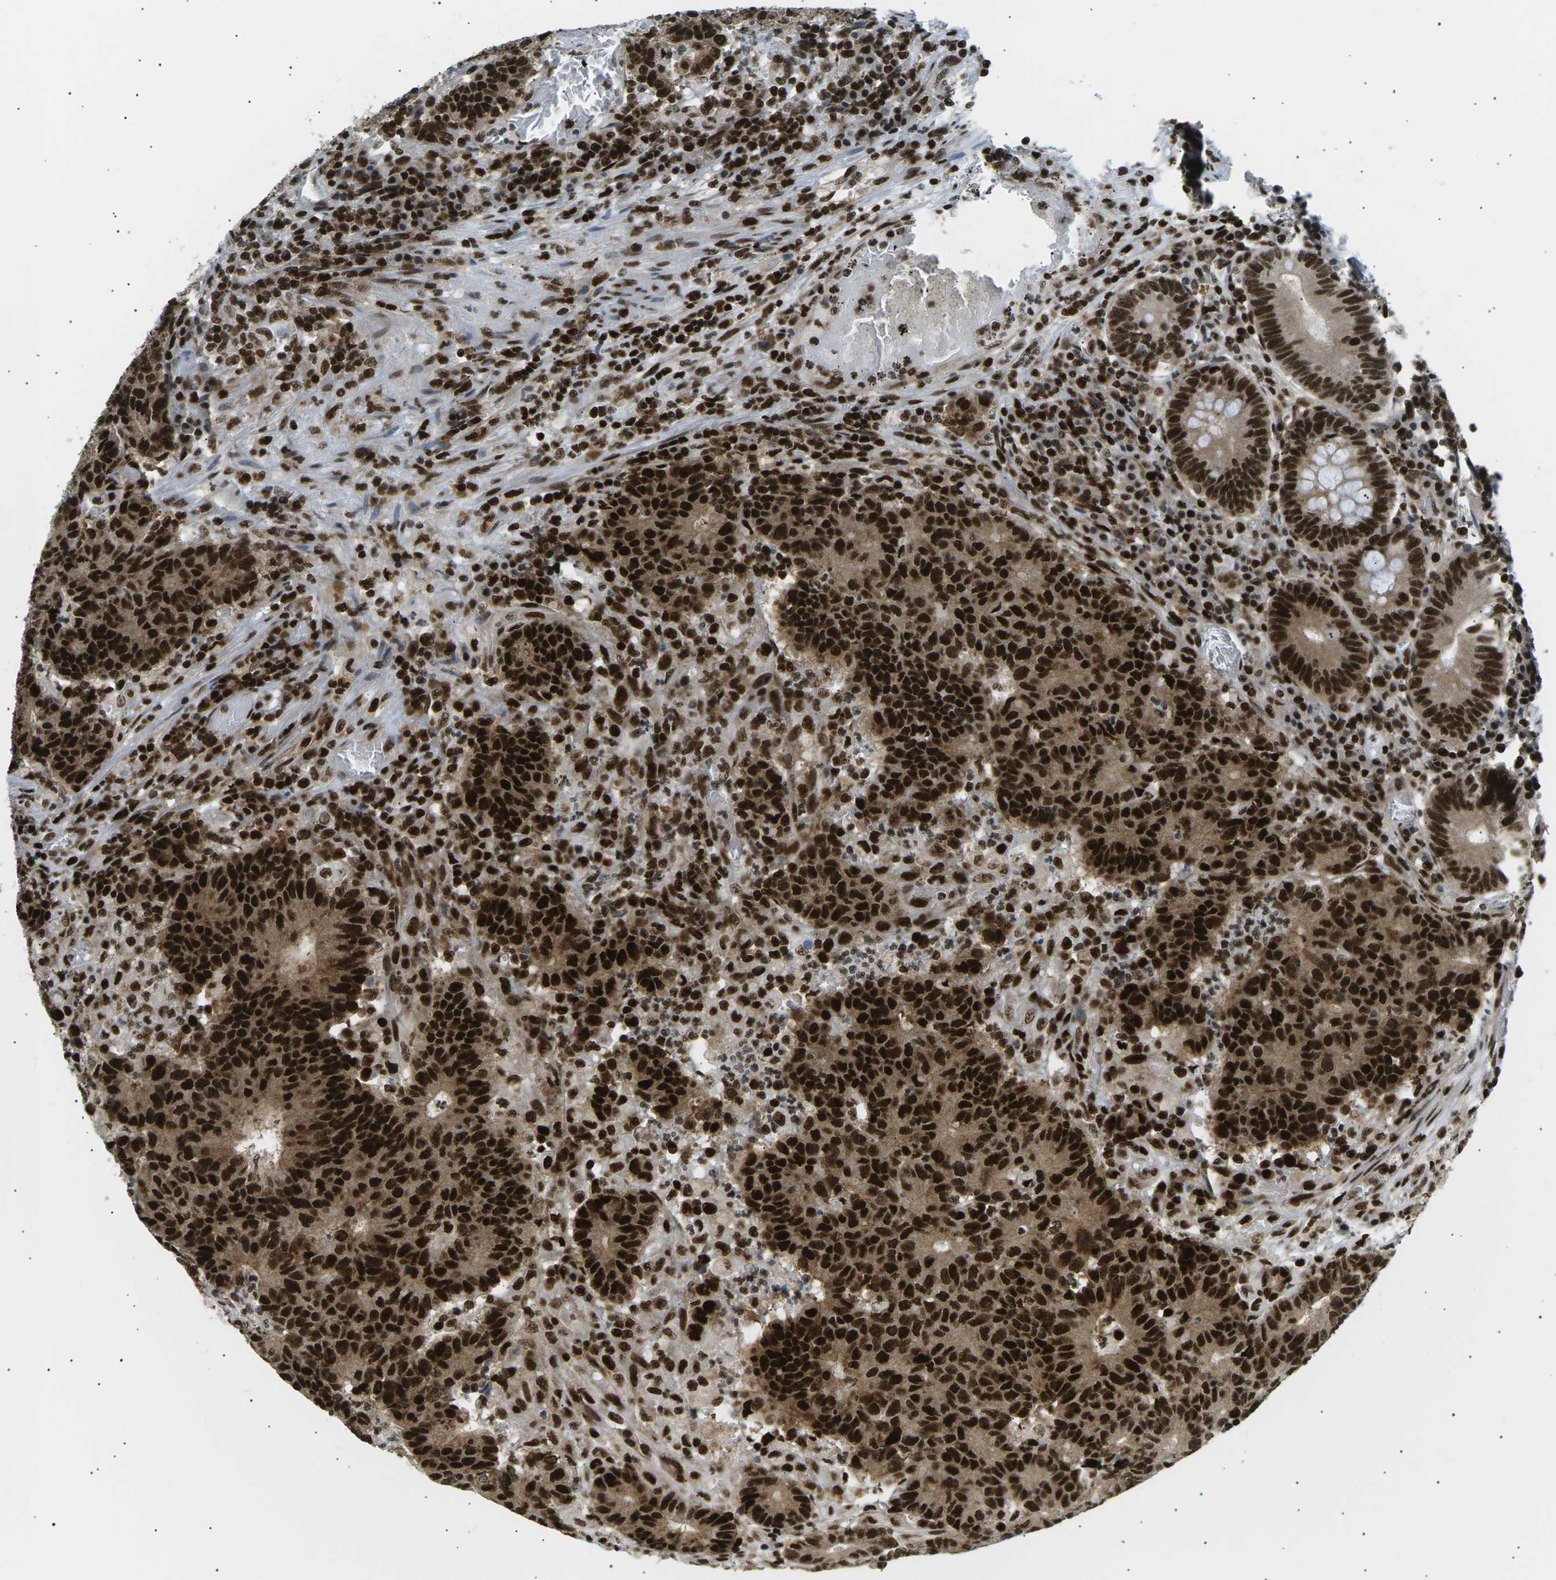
{"staining": {"intensity": "strong", "quantity": ">75%", "location": "cytoplasmic/membranous,nuclear"}, "tissue": "colorectal cancer", "cell_type": "Tumor cells", "image_type": "cancer", "snomed": [{"axis": "morphology", "description": "Normal tissue, NOS"}, {"axis": "morphology", "description": "Adenocarcinoma, NOS"}, {"axis": "topography", "description": "Colon"}], "caption": "An IHC histopathology image of tumor tissue is shown. Protein staining in brown labels strong cytoplasmic/membranous and nuclear positivity in colorectal cancer (adenocarcinoma) within tumor cells.", "gene": "RPA2", "patient": {"sex": "female", "age": 75}}